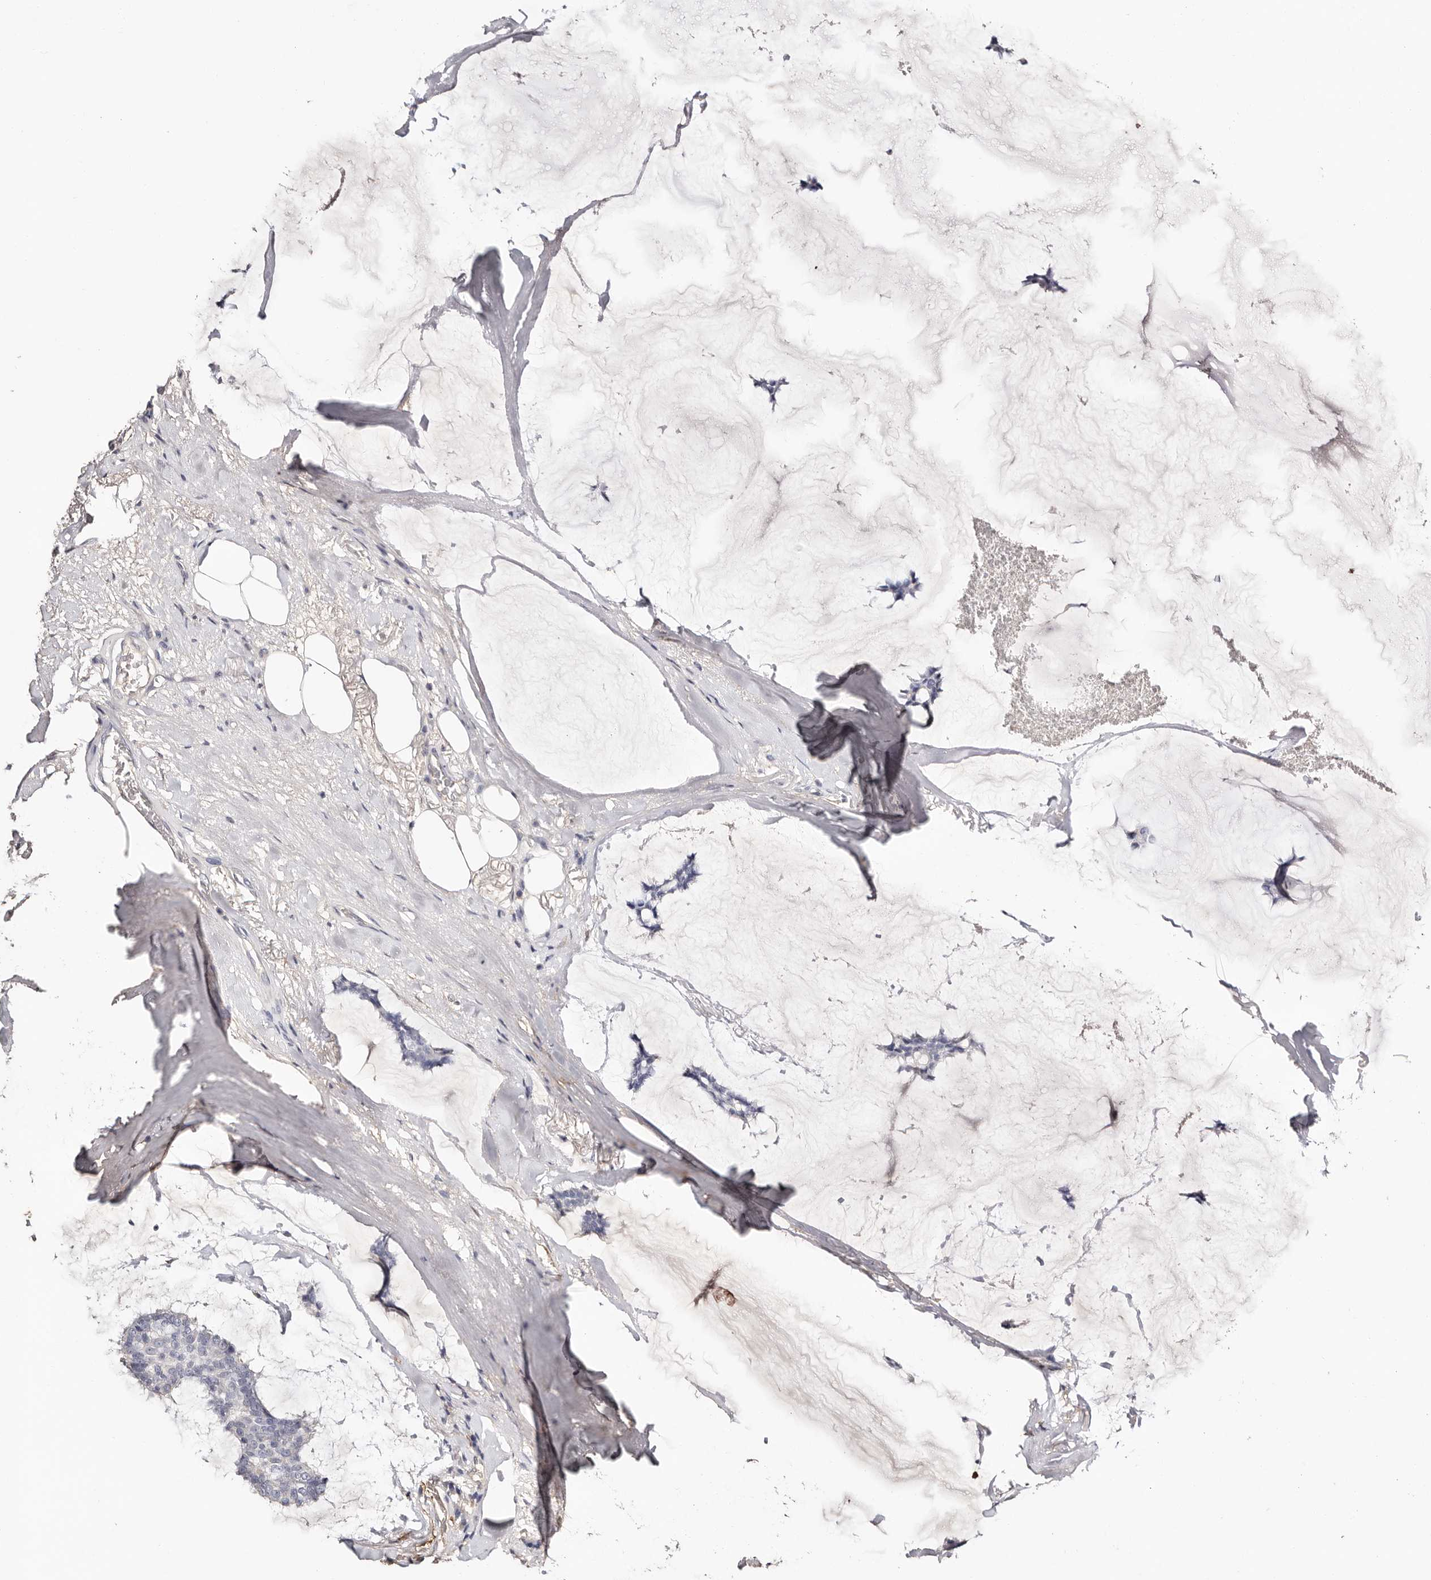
{"staining": {"intensity": "negative", "quantity": "none", "location": "none"}, "tissue": "breast cancer", "cell_type": "Tumor cells", "image_type": "cancer", "snomed": [{"axis": "morphology", "description": "Duct carcinoma"}, {"axis": "topography", "description": "Breast"}], "caption": "High power microscopy photomicrograph of an IHC photomicrograph of intraductal carcinoma (breast), revealing no significant staining in tumor cells. Nuclei are stained in blue.", "gene": "TGM2", "patient": {"sex": "female", "age": 93}}